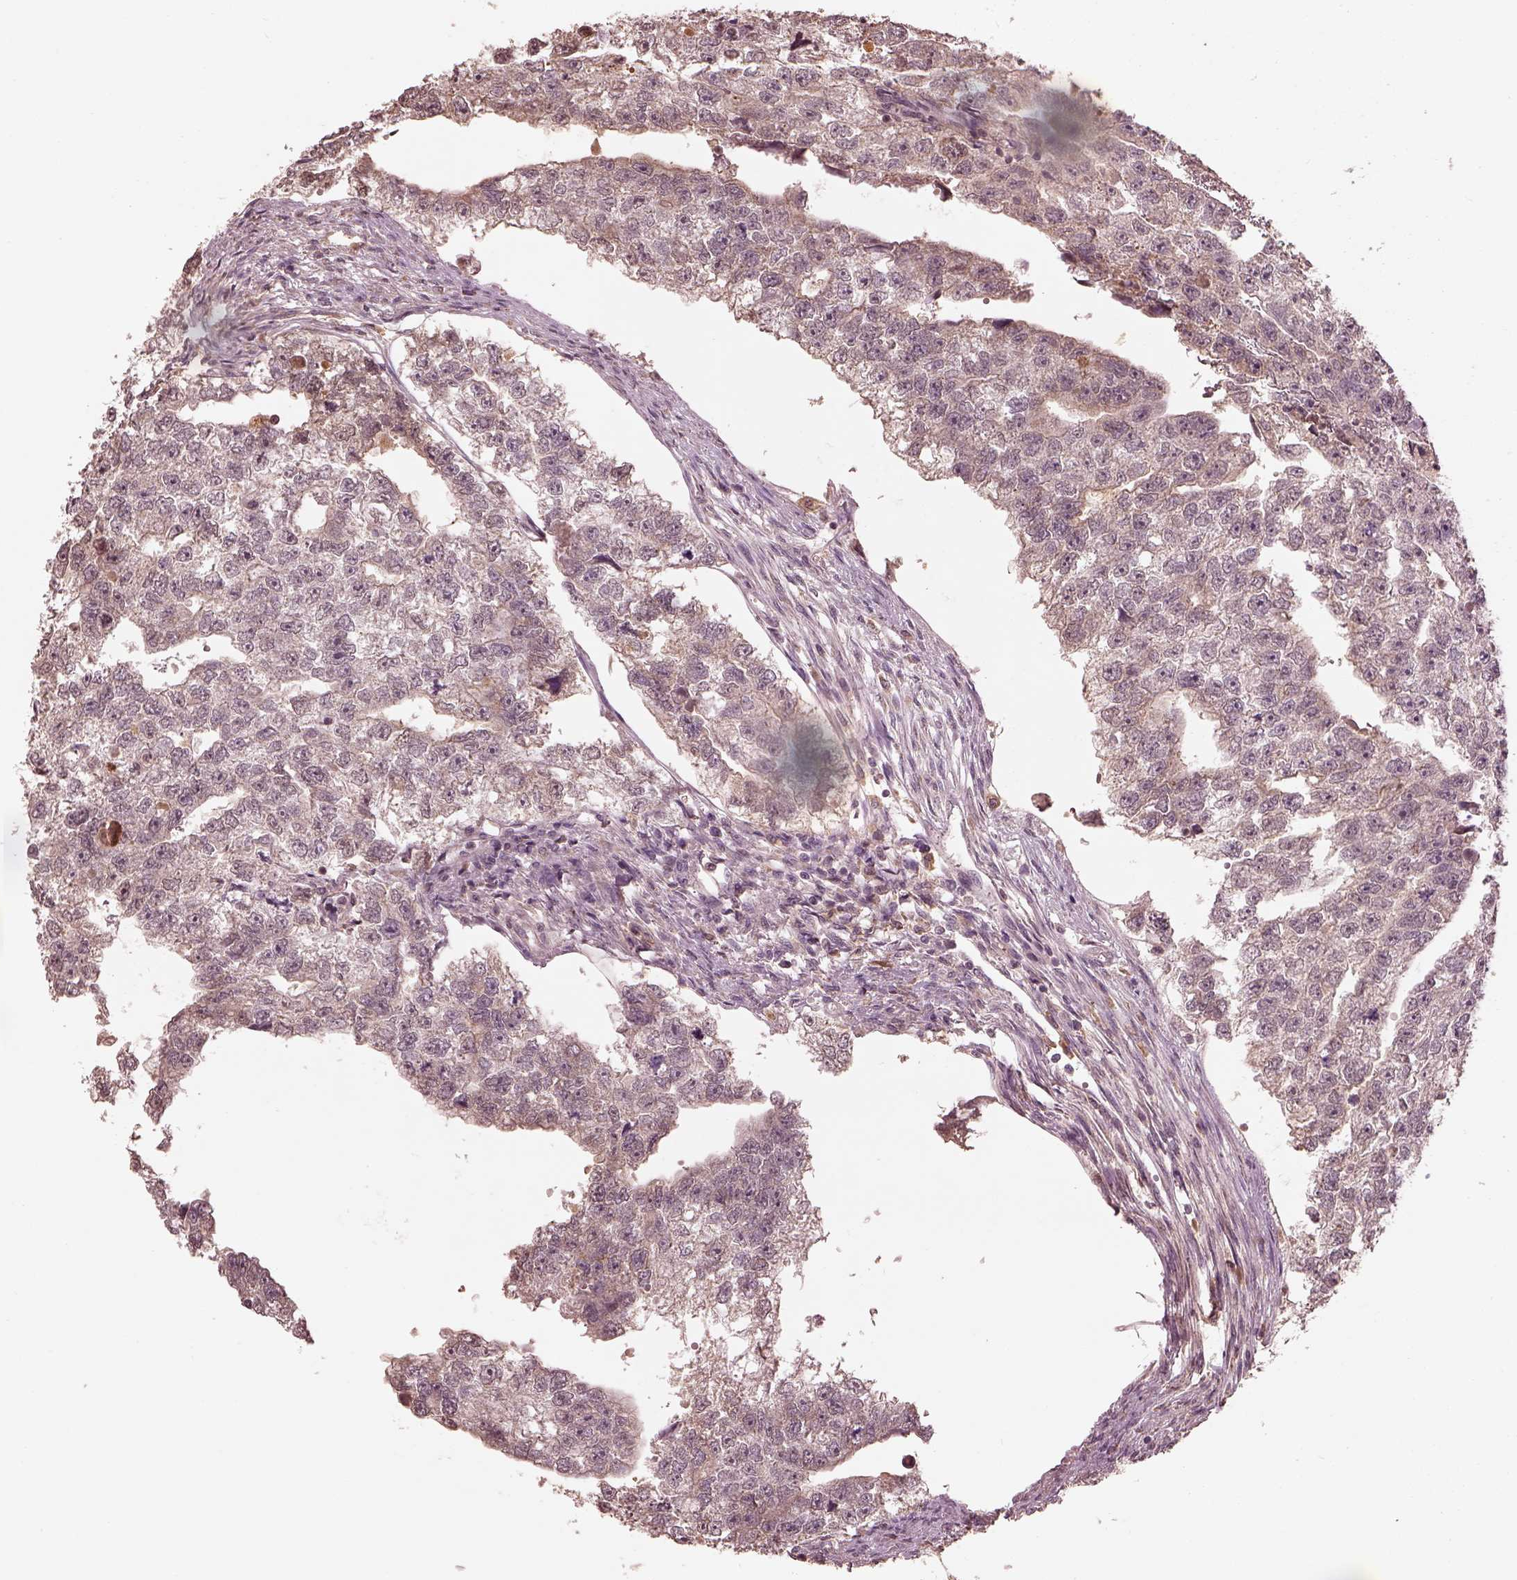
{"staining": {"intensity": "negative", "quantity": "none", "location": "none"}, "tissue": "testis cancer", "cell_type": "Tumor cells", "image_type": "cancer", "snomed": [{"axis": "morphology", "description": "Carcinoma, Embryonal, NOS"}, {"axis": "morphology", "description": "Teratoma, malignant, NOS"}, {"axis": "topography", "description": "Testis"}], "caption": "Immunohistochemical staining of human testis malignant teratoma demonstrates no significant expression in tumor cells.", "gene": "CALR3", "patient": {"sex": "male", "age": 44}}